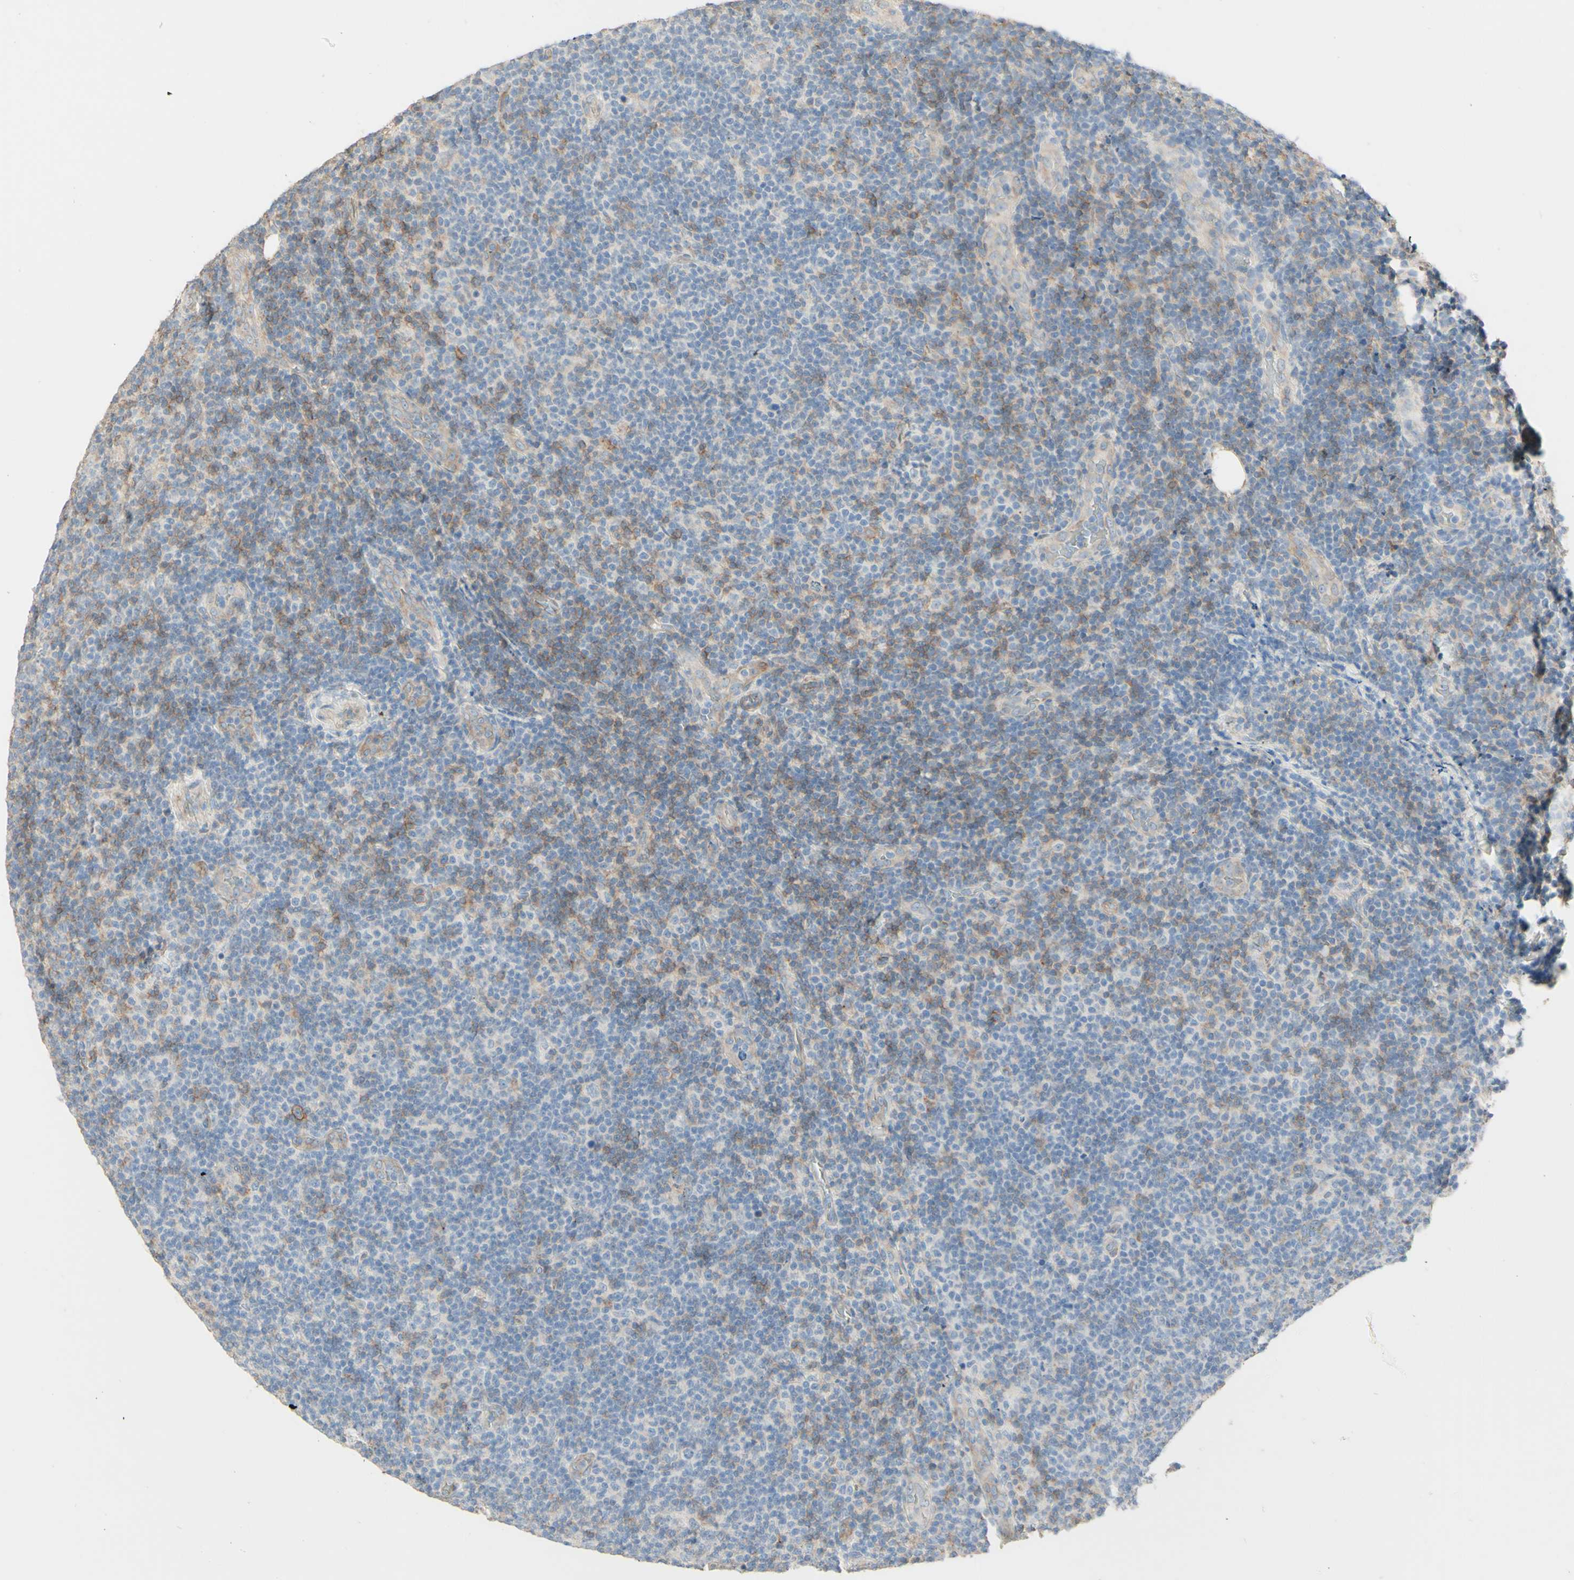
{"staining": {"intensity": "negative", "quantity": "none", "location": "none"}, "tissue": "lymphoma", "cell_type": "Tumor cells", "image_type": "cancer", "snomed": [{"axis": "morphology", "description": "Malignant lymphoma, non-Hodgkin's type, Low grade"}, {"axis": "topography", "description": "Lymph node"}], "caption": "This photomicrograph is of lymphoma stained with IHC to label a protein in brown with the nuclei are counter-stained blue. There is no positivity in tumor cells.", "gene": "RNF149", "patient": {"sex": "male", "age": 83}}